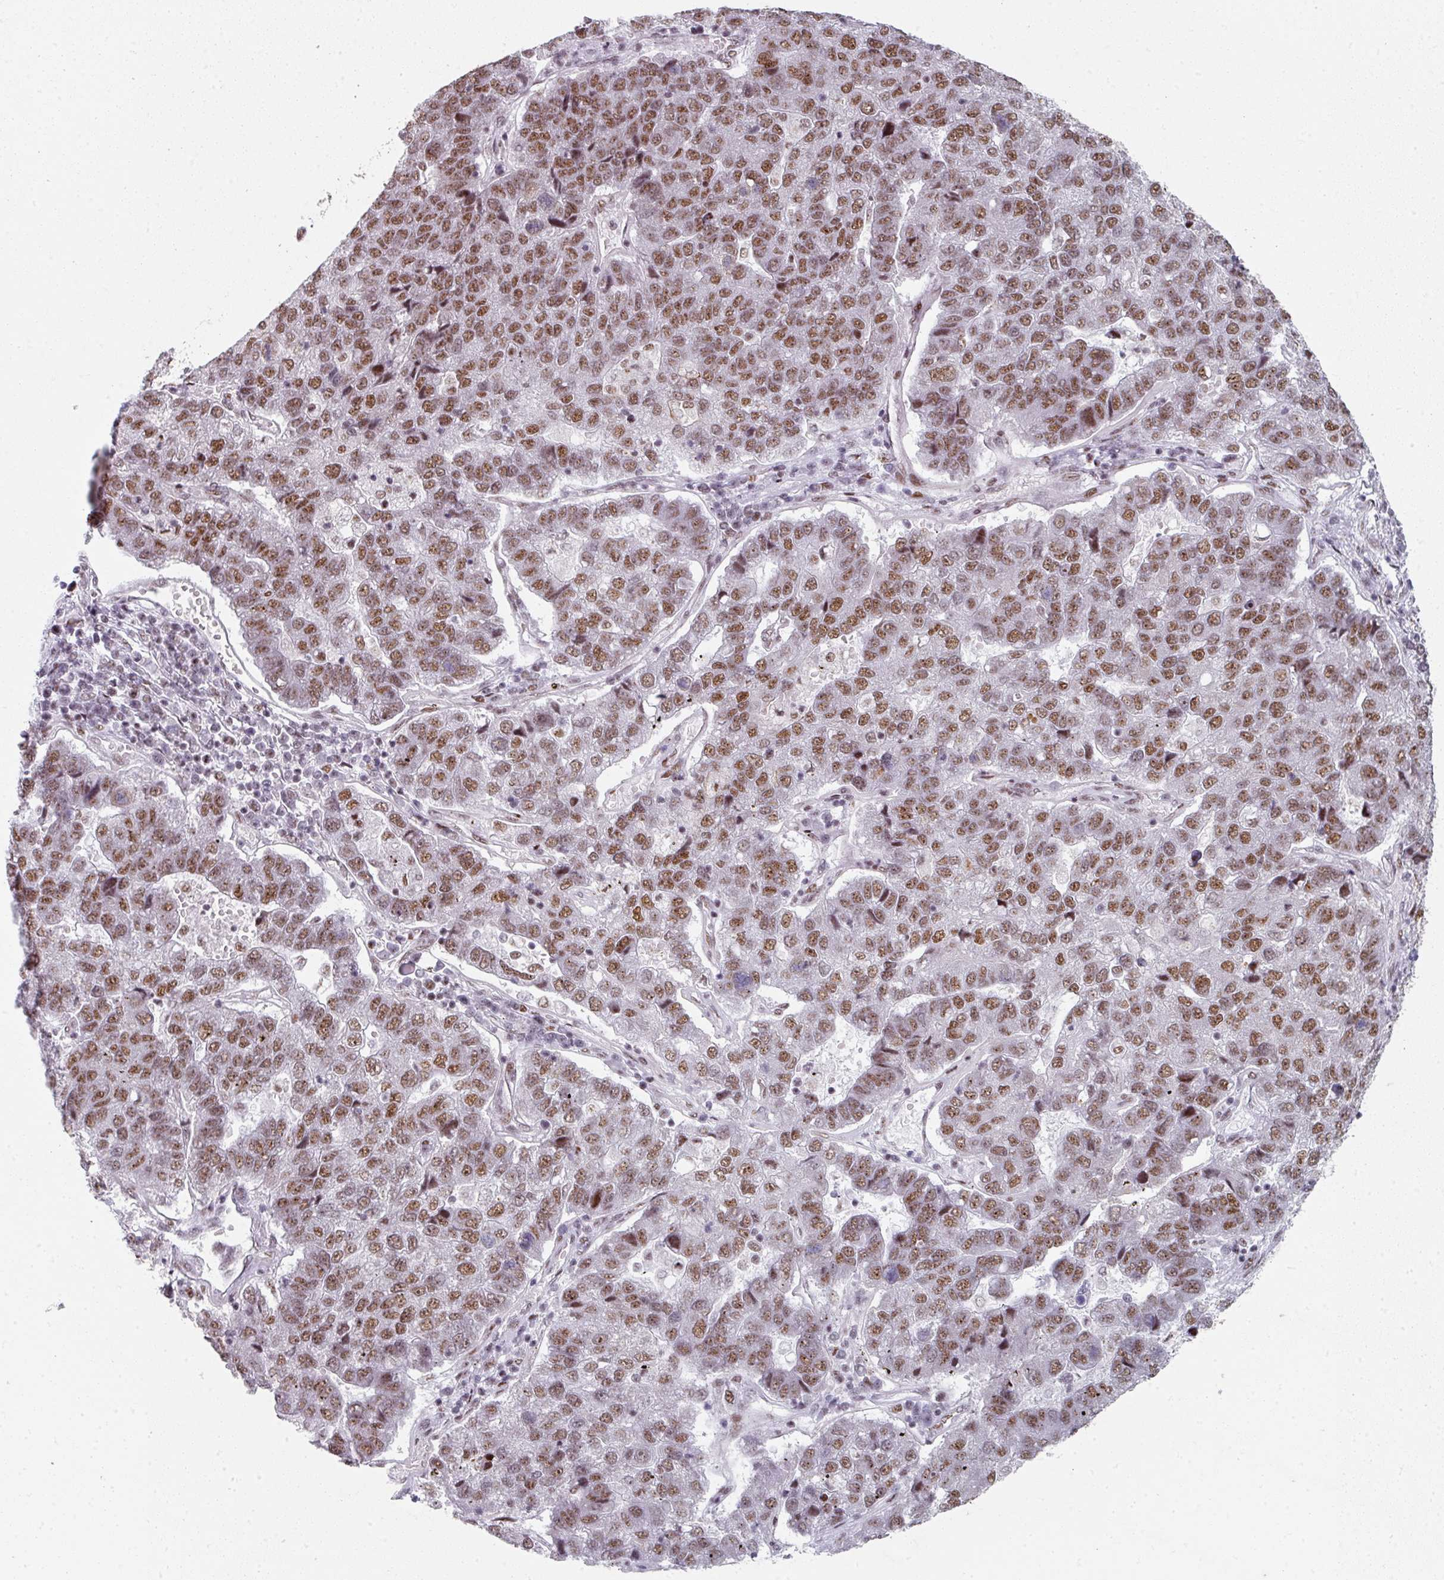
{"staining": {"intensity": "moderate", "quantity": ">75%", "location": "nuclear"}, "tissue": "pancreatic cancer", "cell_type": "Tumor cells", "image_type": "cancer", "snomed": [{"axis": "morphology", "description": "Adenocarcinoma, NOS"}, {"axis": "topography", "description": "Pancreas"}], "caption": "Immunohistochemical staining of pancreatic adenocarcinoma exhibits medium levels of moderate nuclear protein positivity in approximately >75% of tumor cells.", "gene": "SF3B5", "patient": {"sex": "female", "age": 61}}